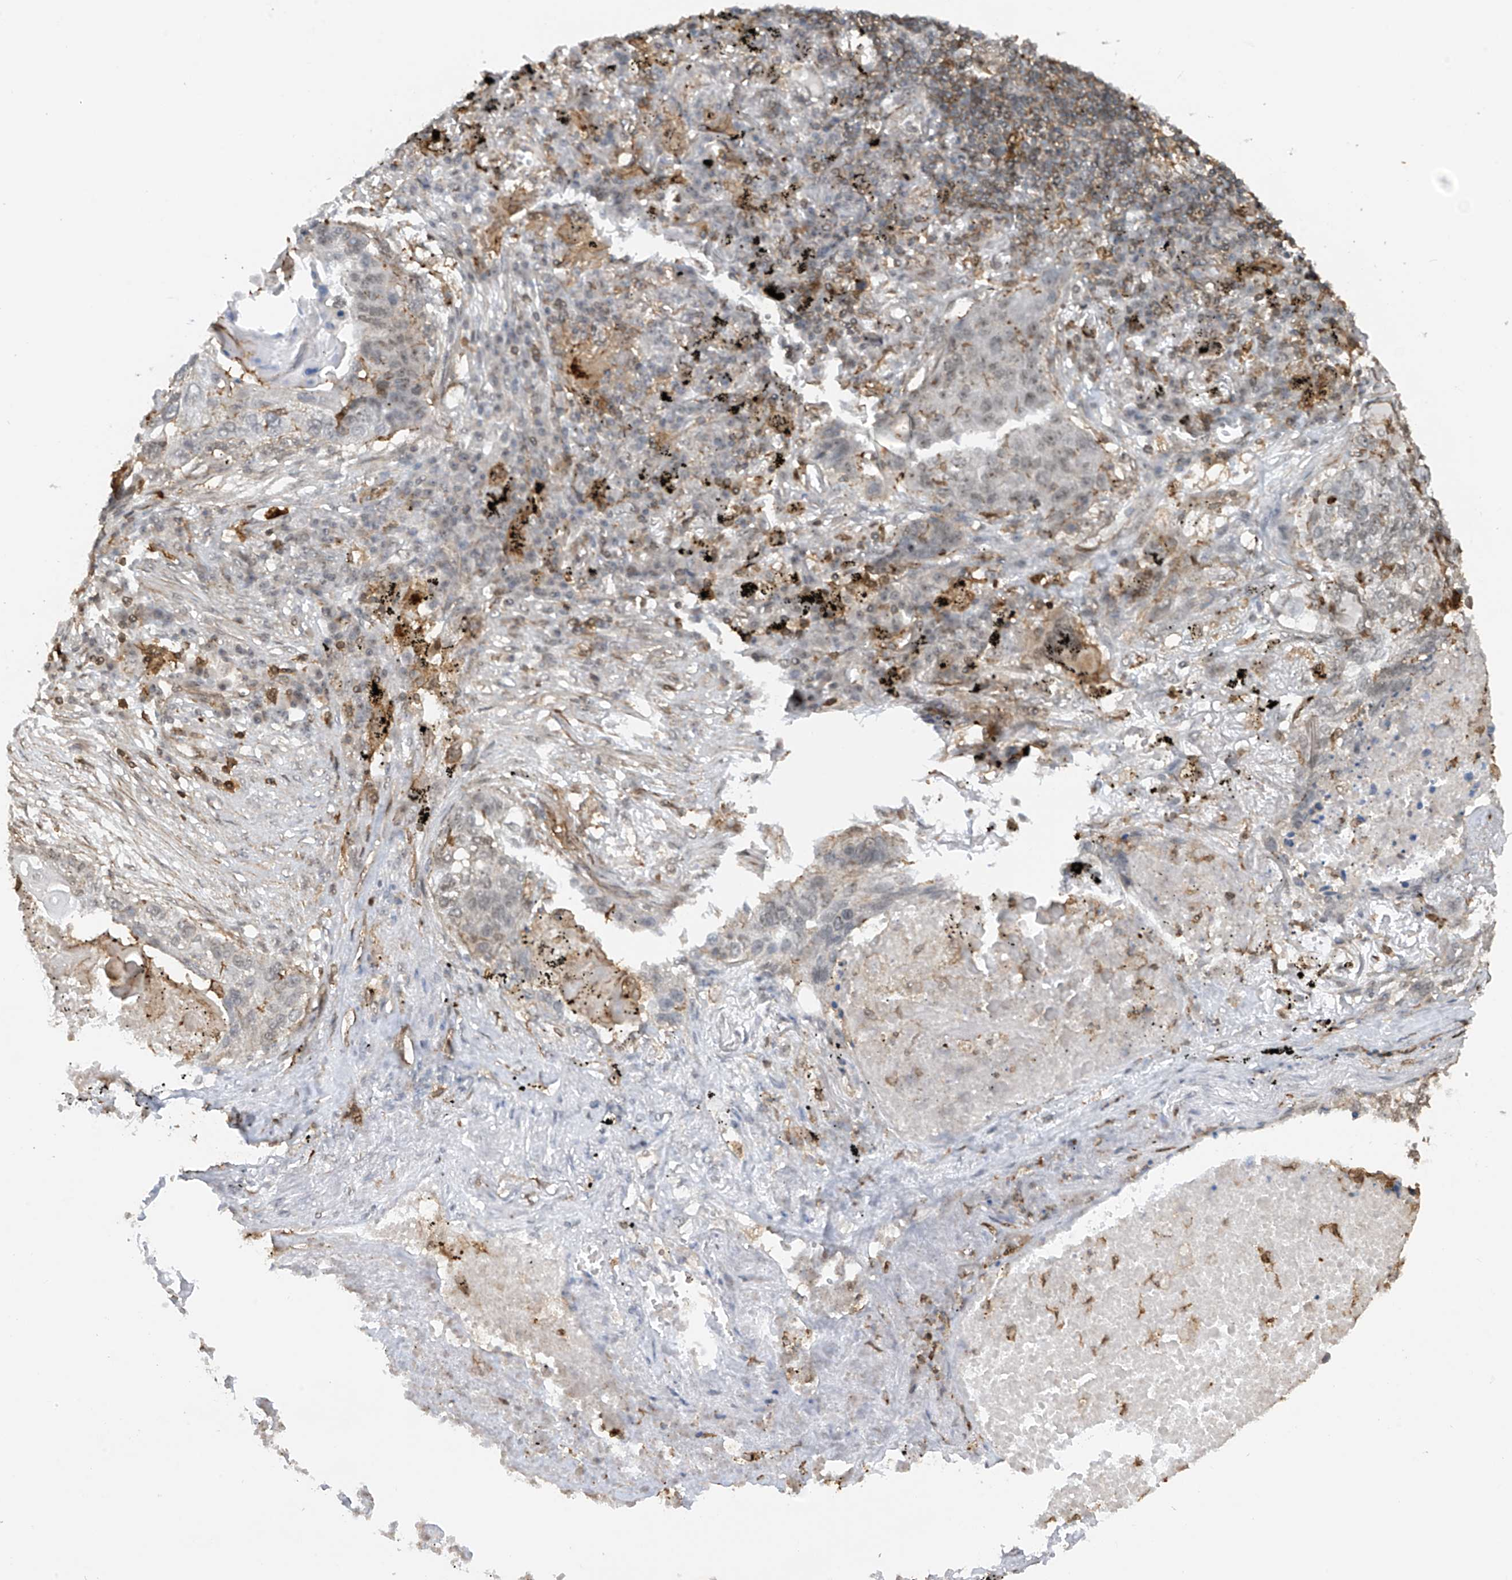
{"staining": {"intensity": "weak", "quantity": "<25%", "location": "nuclear"}, "tissue": "lung cancer", "cell_type": "Tumor cells", "image_type": "cancer", "snomed": [{"axis": "morphology", "description": "Squamous cell carcinoma, NOS"}, {"axis": "topography", "description": "Lung"}], "caption": "The immunohistochemistry image has no significant expression in tumor cells of squamous cell carcinoma (lung) tissue.", "gene": "REPIN1", "patient": {"sex": "female", "age": 63}}